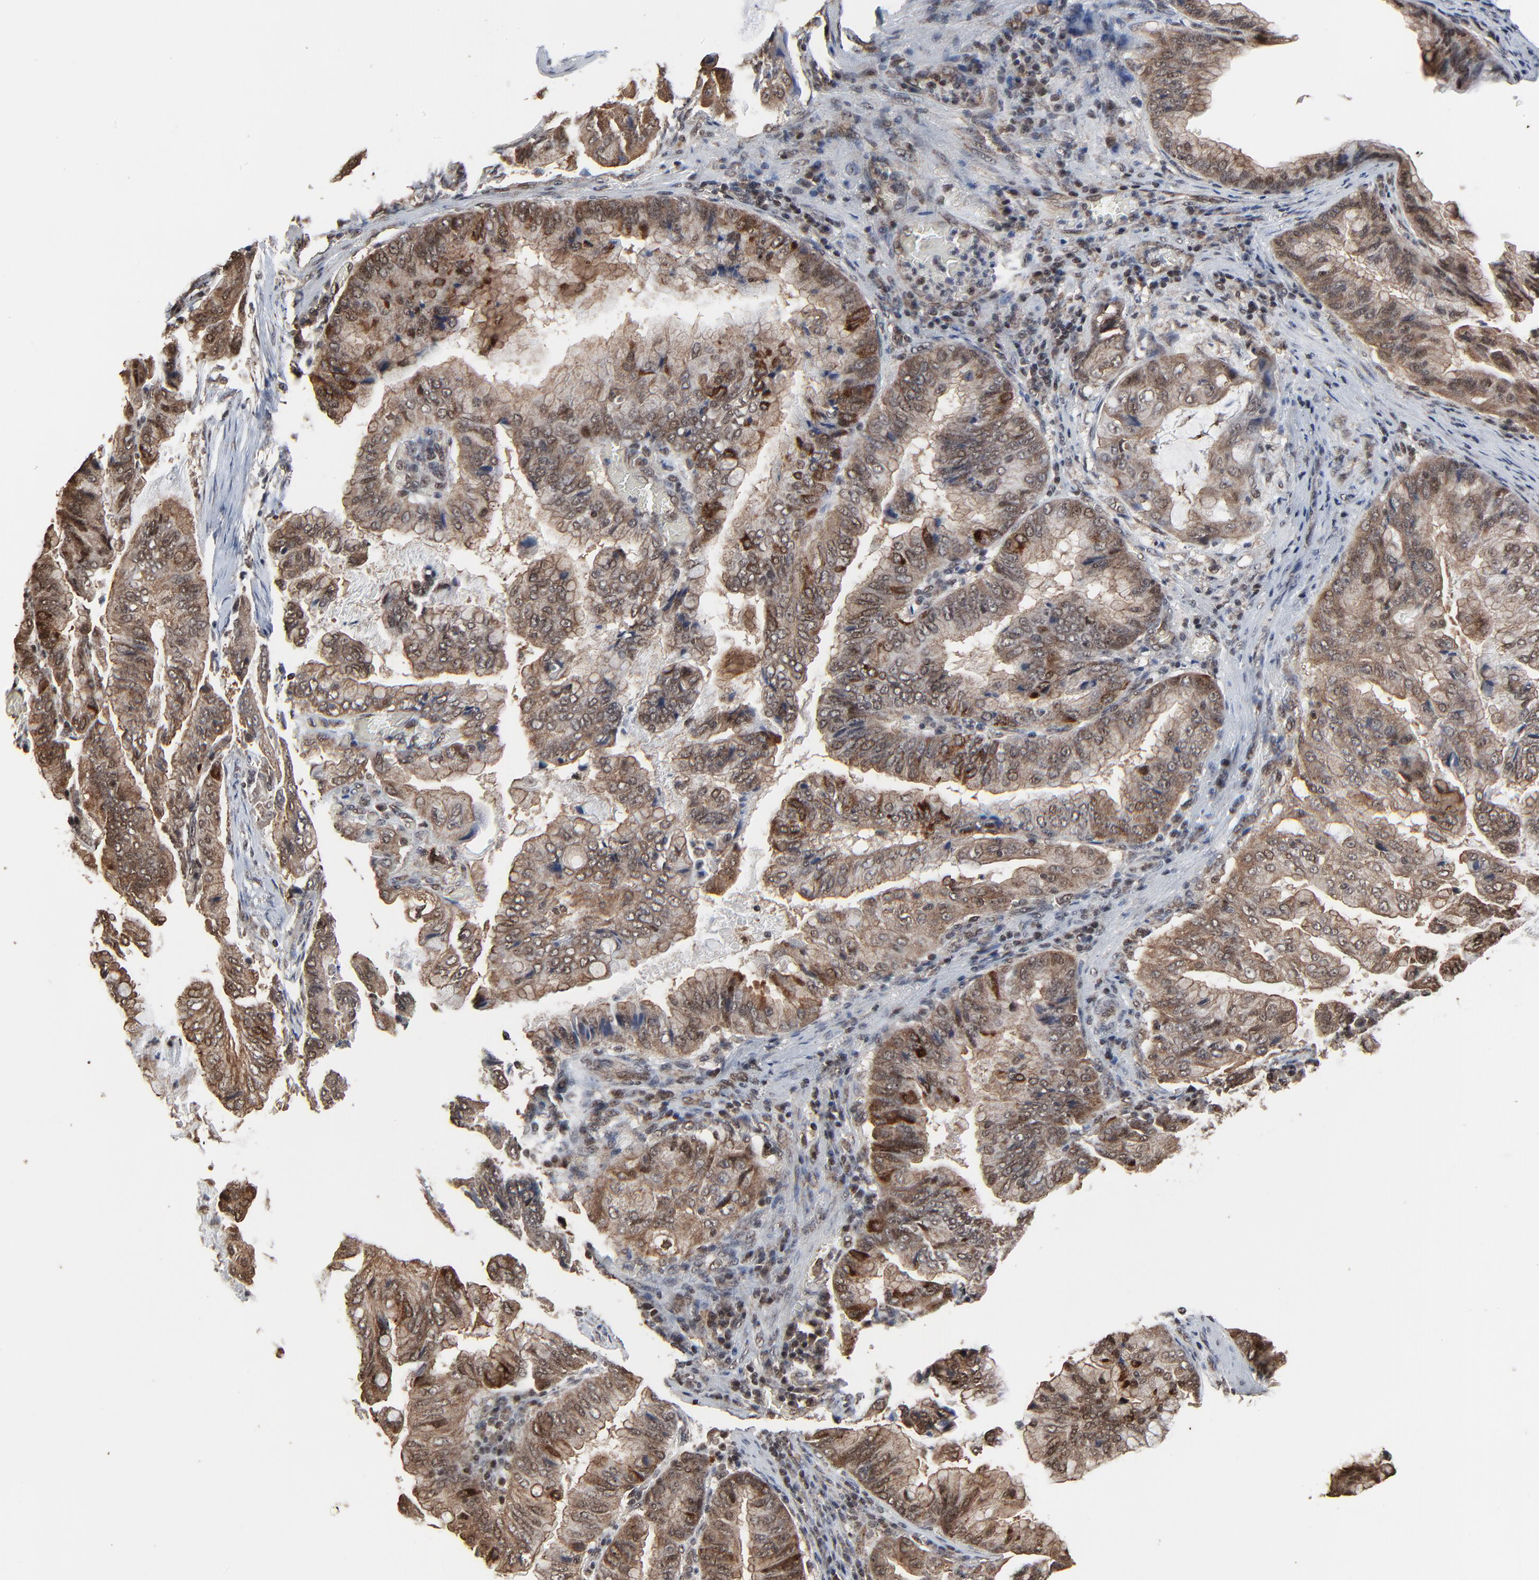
{"staining": {"intensity": "moderate", "quantity": ">75%", "location": "cytoplasmic/membranous,nuclear"}, "tissue": "stomach cancer", "cell_type": "Tumor cells", "image_type": "cancer", "snomed": [{"axis": "morphology", "description": "Adenocarcinoma, NOS"}, {"axis": "topography", "description": "Stomach, upper"}], "caption": "Approximately >75% of tumor cells in stomach cancer (adenocarcinoma) display moderate cytoplasmic/membranous and nuclear protein positivity as visualized by brown immunohistochemical staining.", "gene": "RHOJ", "patient": {"sex": "male", "age": 80}}